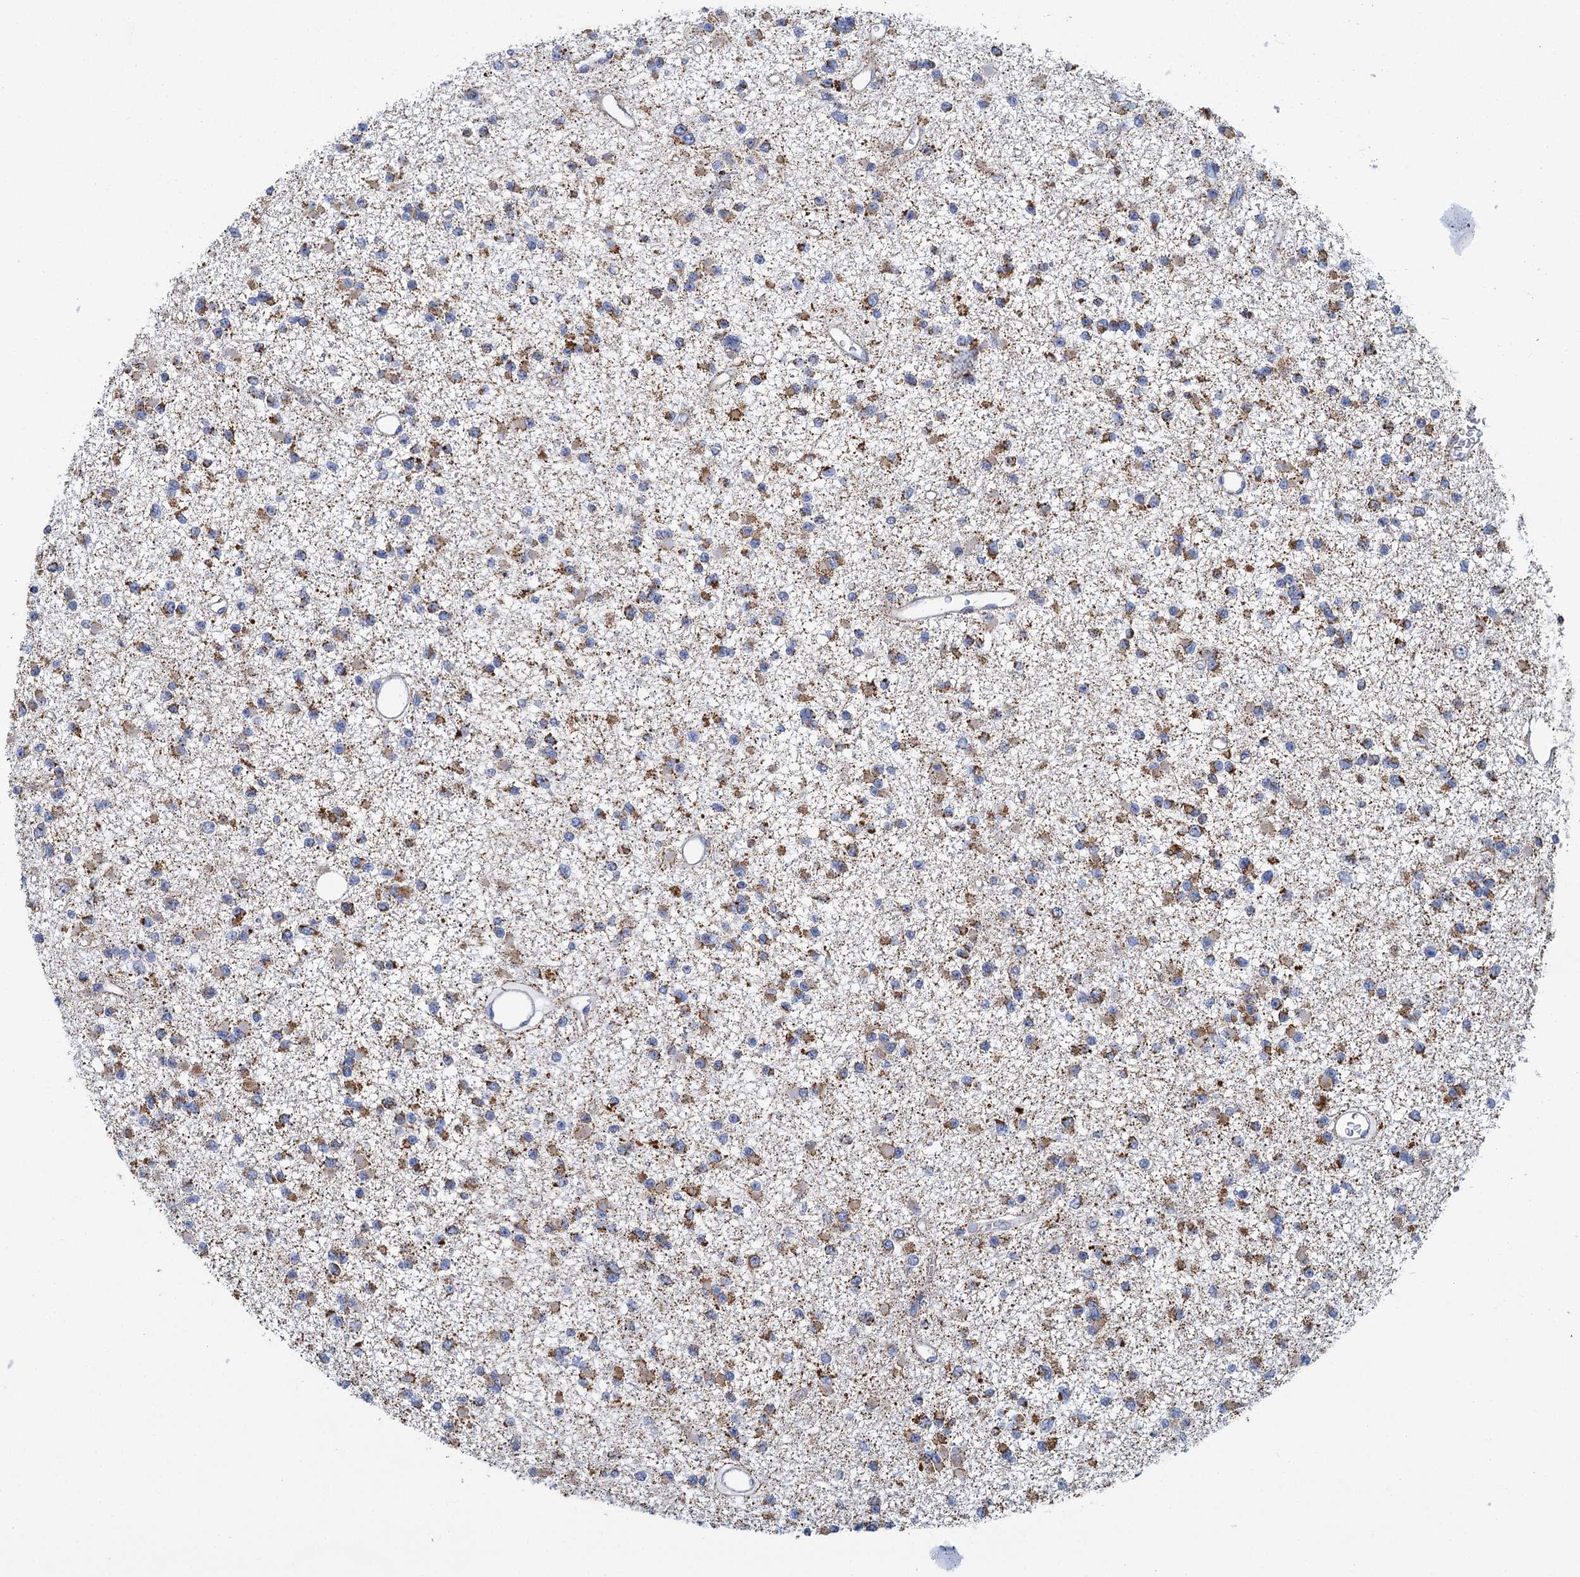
{"staining": {"intensity": "moderate", "quantity": "25%-75%", "location": "cytoplasmic/membranous"}, "tissue": "glioma", "cell_type": "Tumor cells", "image_type": "cancer", "snomed": [{"axis": "morphology", "description": "Glioma, malignant, Low grade"}, {"axis": "topography", "description": "Brain"}], "caption": "Approximately 25%-75% of tumor cells in human malignant glioma (low-grade) demonstrate moderate cytoplasmic/membranous protein staining as visualized by brown immunohistochemical staining.", "gene": "CCP110", "patient": {"sex": "female", "age": 22}}